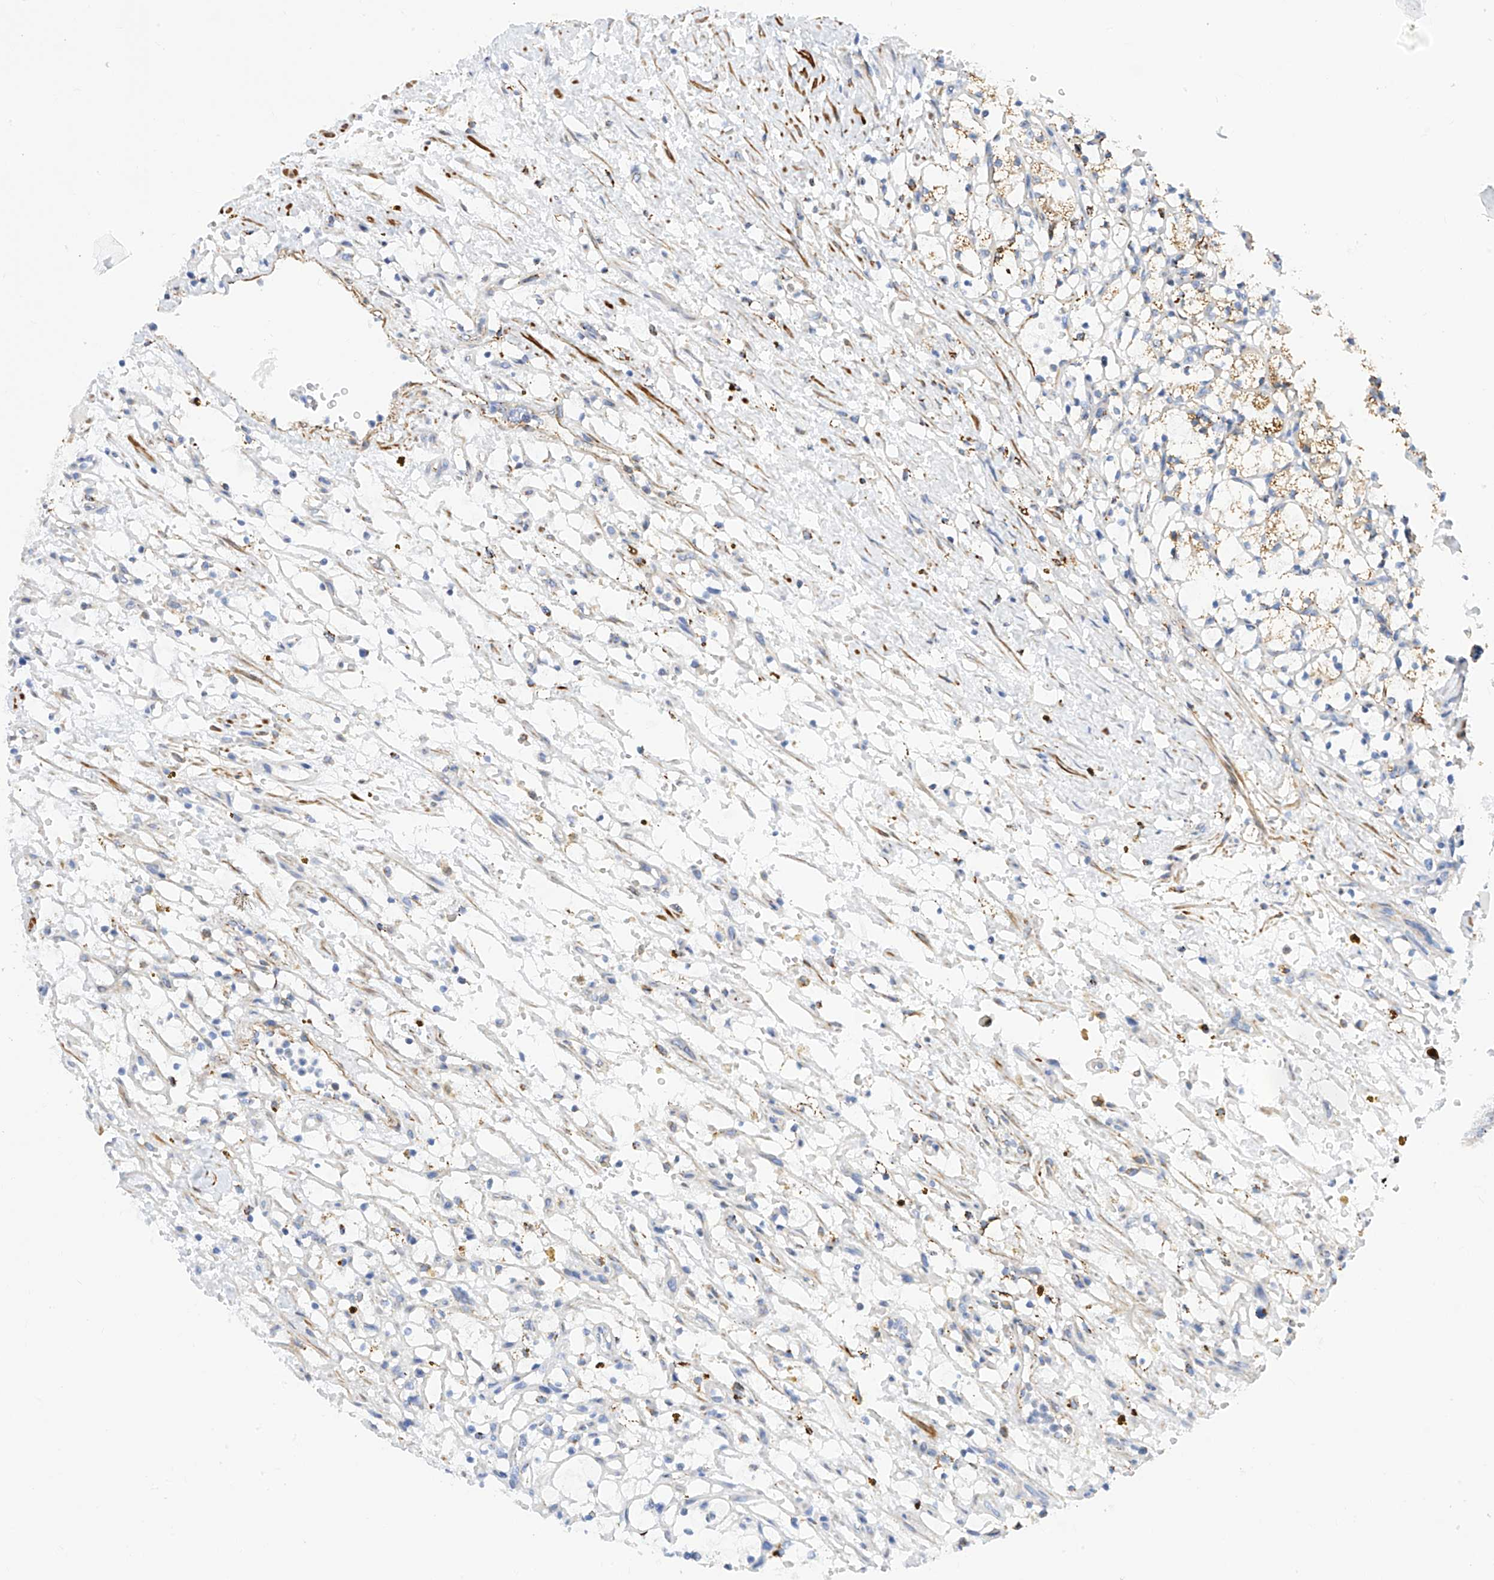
{"staining": {"intensity": "weak", "quantity": "<25%", "location": "cytoplasmic/membranous"}, "tissue": "renal cancer", "cell_type": "Tumor cells", "image_type": "cancer", "snomed": [{"axis": "morphology", "description": "Adenocarcinoma, NOS"}, {"axis": "topography", "description": "Kidney"}], "caption": "High magnification brightfield microscopy of renal cancer stained with DAB (3,3'-diaminobenzidine) (brown) and counterstained with hematoxylin (blue): tumor cells show no significant expression.", "gene": "TTLL8", "patient": {"sex": "female", "age": 69}}